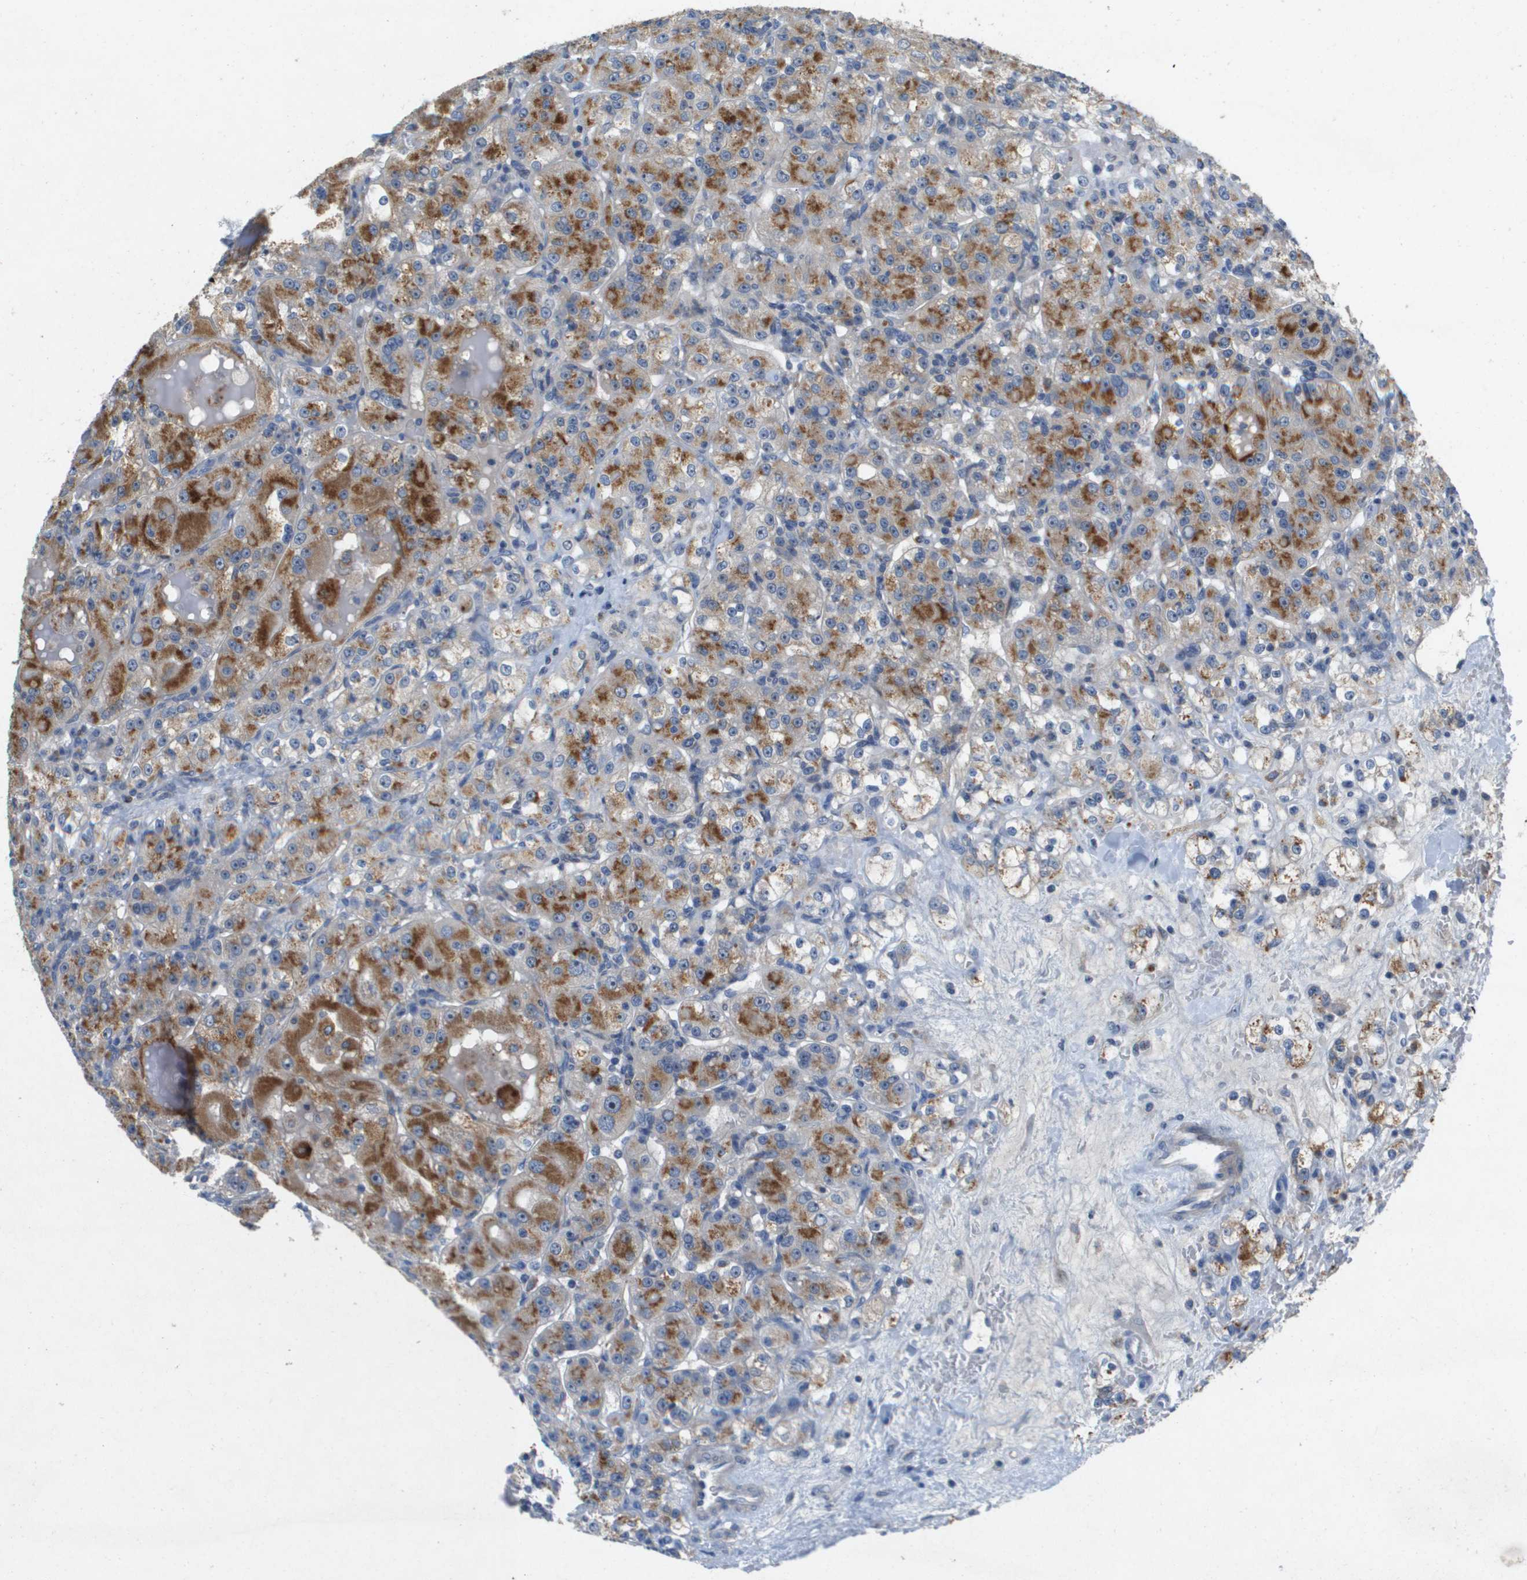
{"staining": {"intensity": "moderate", "quantity": "25%-75%", "location": "cytoplasmic/membranous"}, "tissue": "renal cancer", "cell_type": "Tumor cells", "image_type": "cancer", "snomed": [{"axis": "morphology", "description": "Normal tissue, NOS"}, {"axis": "morphology", "description": "Adenocarcinoma, NOS"}, {"axis": "topography", "description": "Kidney"}], "caption": "Tumor cells reveal moderate cytoplasmic/membranous expression in about 25%-75% of cells in renal adenocarcinoma. Immunohistochemistry stains the protein of interest in brown and the nuclei are stained blue.", "gene": "B3GNT5", "patient": {"sex": "male", "age": 61}}